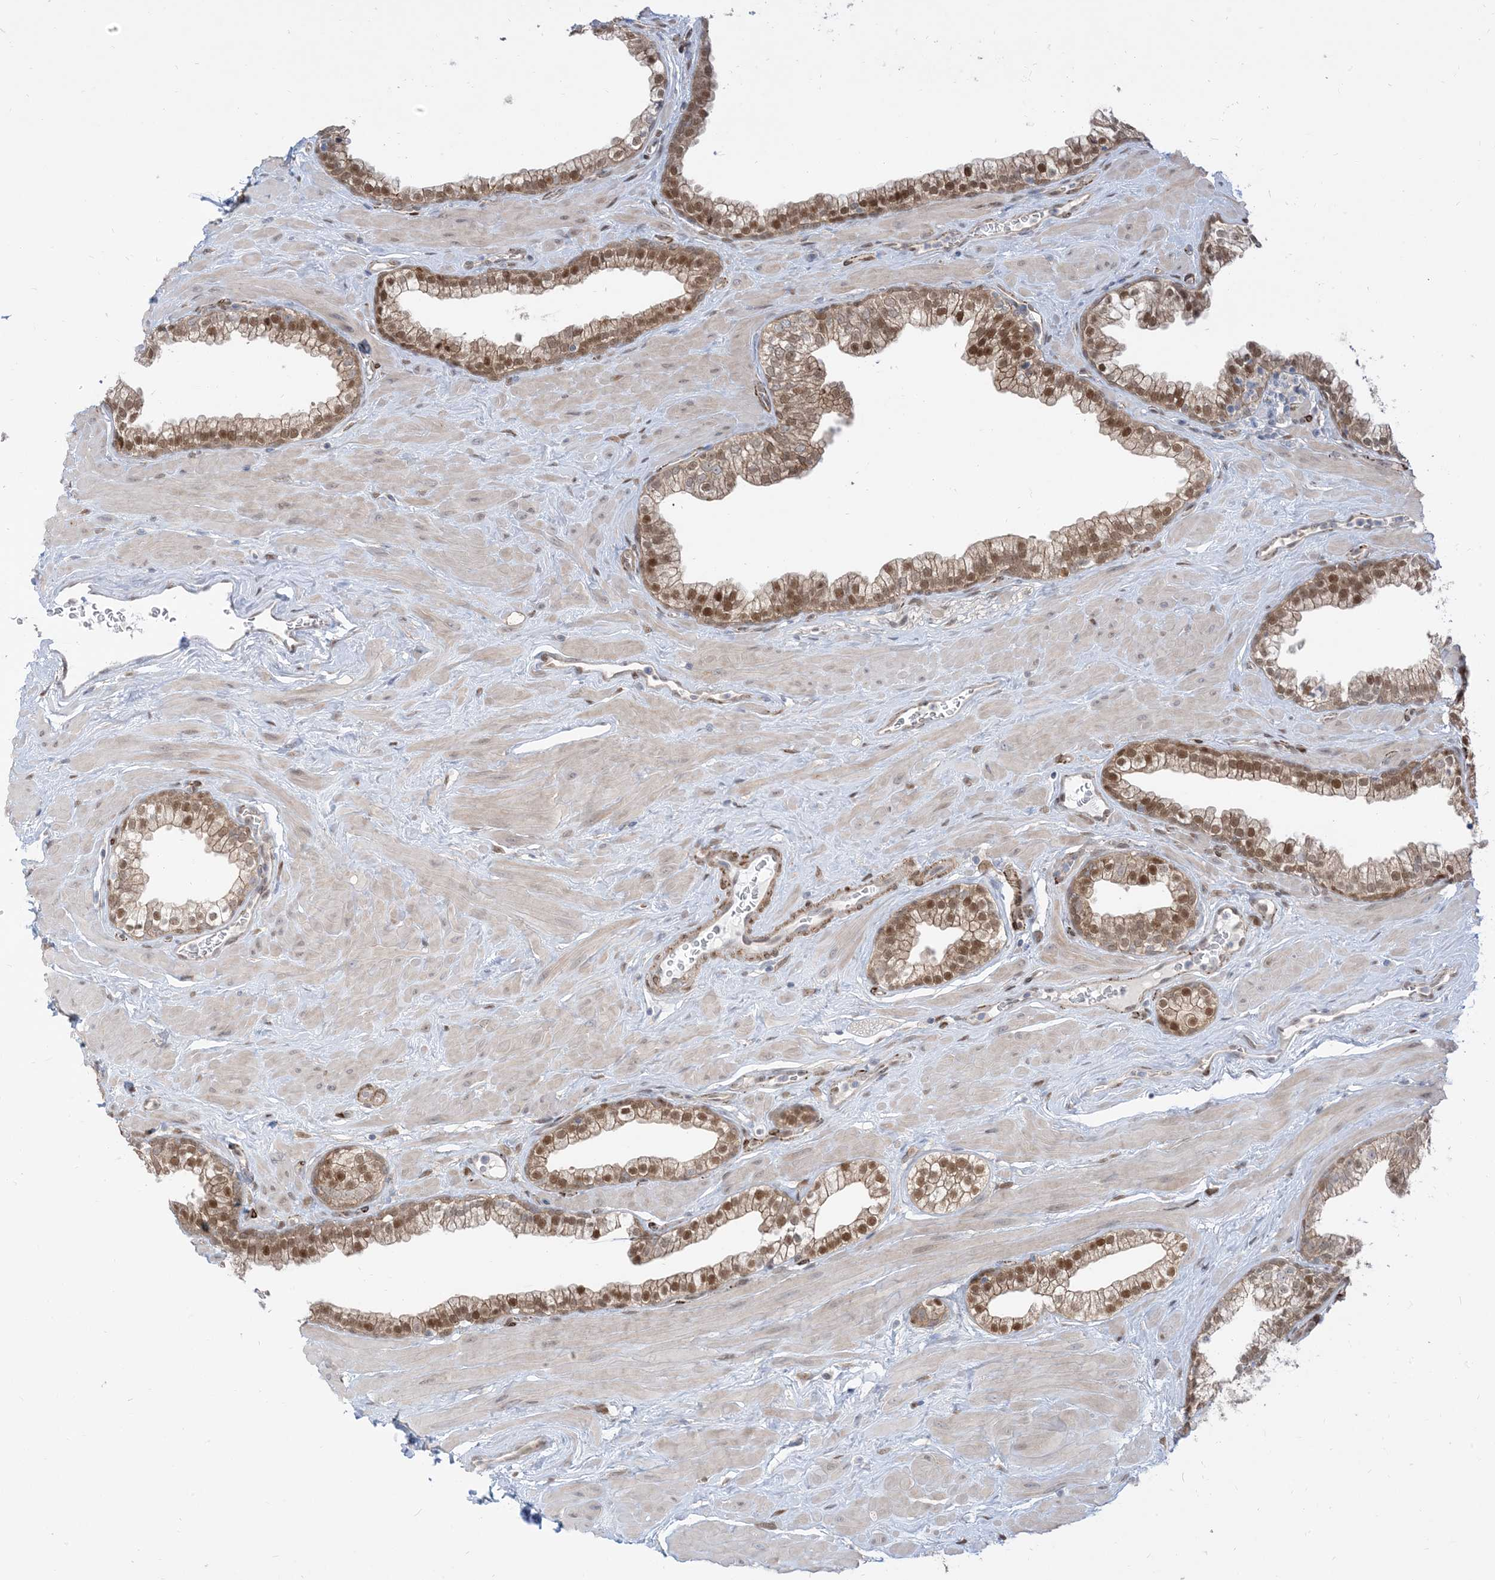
{"staining": {"intensity": "moderate", "quantity": ">75%", "location": "cytoplasmic/membranous,nuclear"}, "tissue": "prostate", "cell_type": "Glandular cells", "image_type": "normal", "snomed": [{"axis": "morphology", "description": "Normal tissue, NOS"}, {"axis": "morphology", "description": "Urothelial carcinoma, Low grade"}, {"axis": "topography", "description": "Urinary bladder"}, {"axis": "topography", "description": "Prostate"}], "caption": "Protein positivity by immunohistochemistry exhibits moderate cytoplasmic/membranous,nuclear positivity in about >75% of glandular cells in benign prostate. The staining was performed using DAB to visualize the protein expression in brown, while the nuclei were stained in blue with hematoxylin (Magnification: 20x).", "gene": "RIN1", "patient": {"sex": "male", "age": 60}}